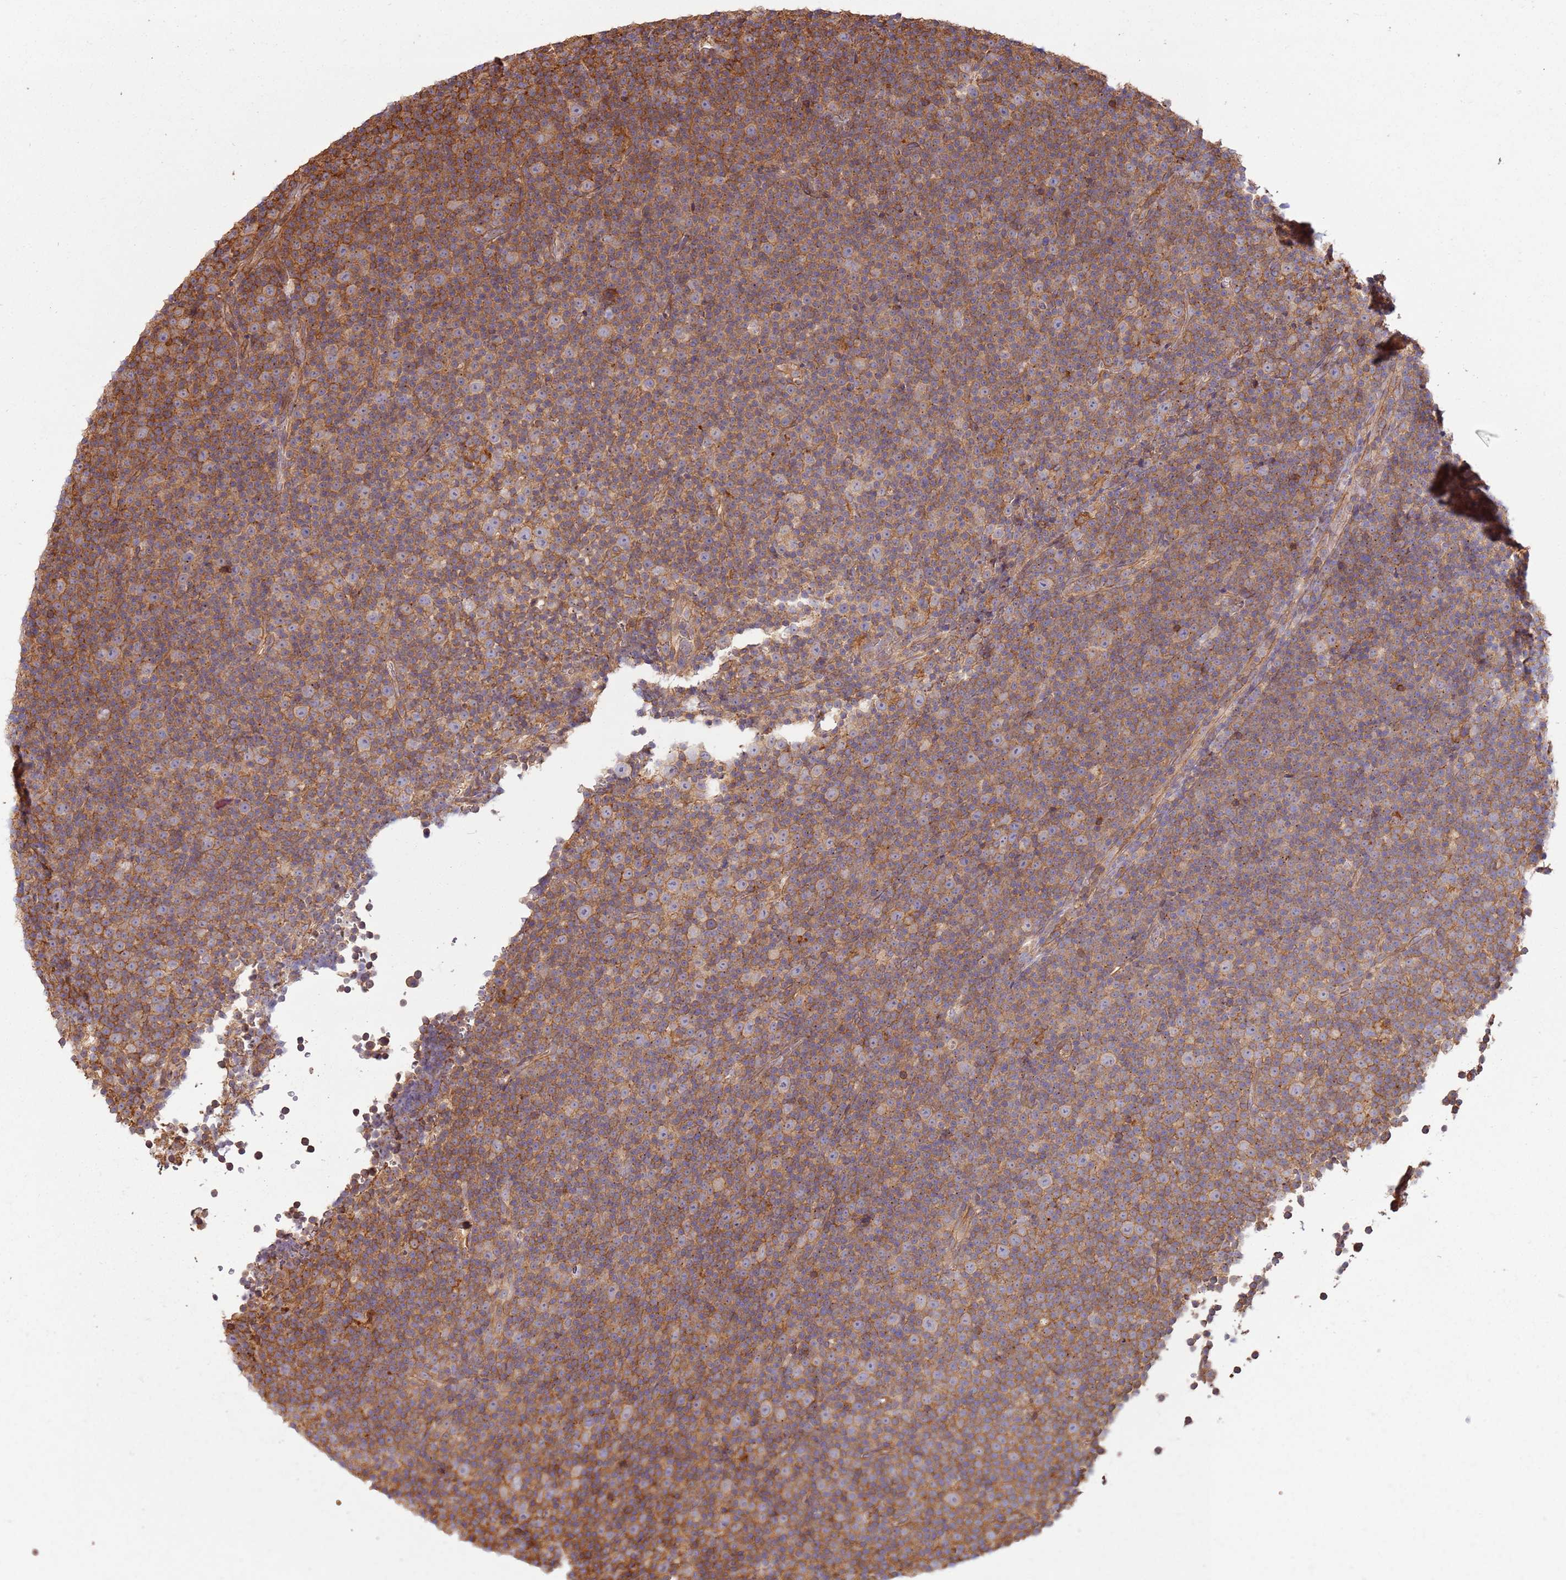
{"staining": {"intensity": "moderate", "quantity": ">75%", "location": "cytoplasmic/membranous"}, "tissue": "lymphoma", "cell_type": "Tumor cells", "image_type": "cancer", "snomed": [{"axis": "morphology", "description": "Malignant lymphoma, non-Hodgkin's type, Low grade"}, {"axis": "topography", "description": "Lymph node"}], "caption": "Human low-grade malignant lymphoma, non-Hodgkin's type stained with a brown dye shows moderate cytoplasmic/membranous positive positivity in approximately >75% of tumor cells.", "gene": "ACVR2A", "patient": {"sex": "female", "age": 67}}